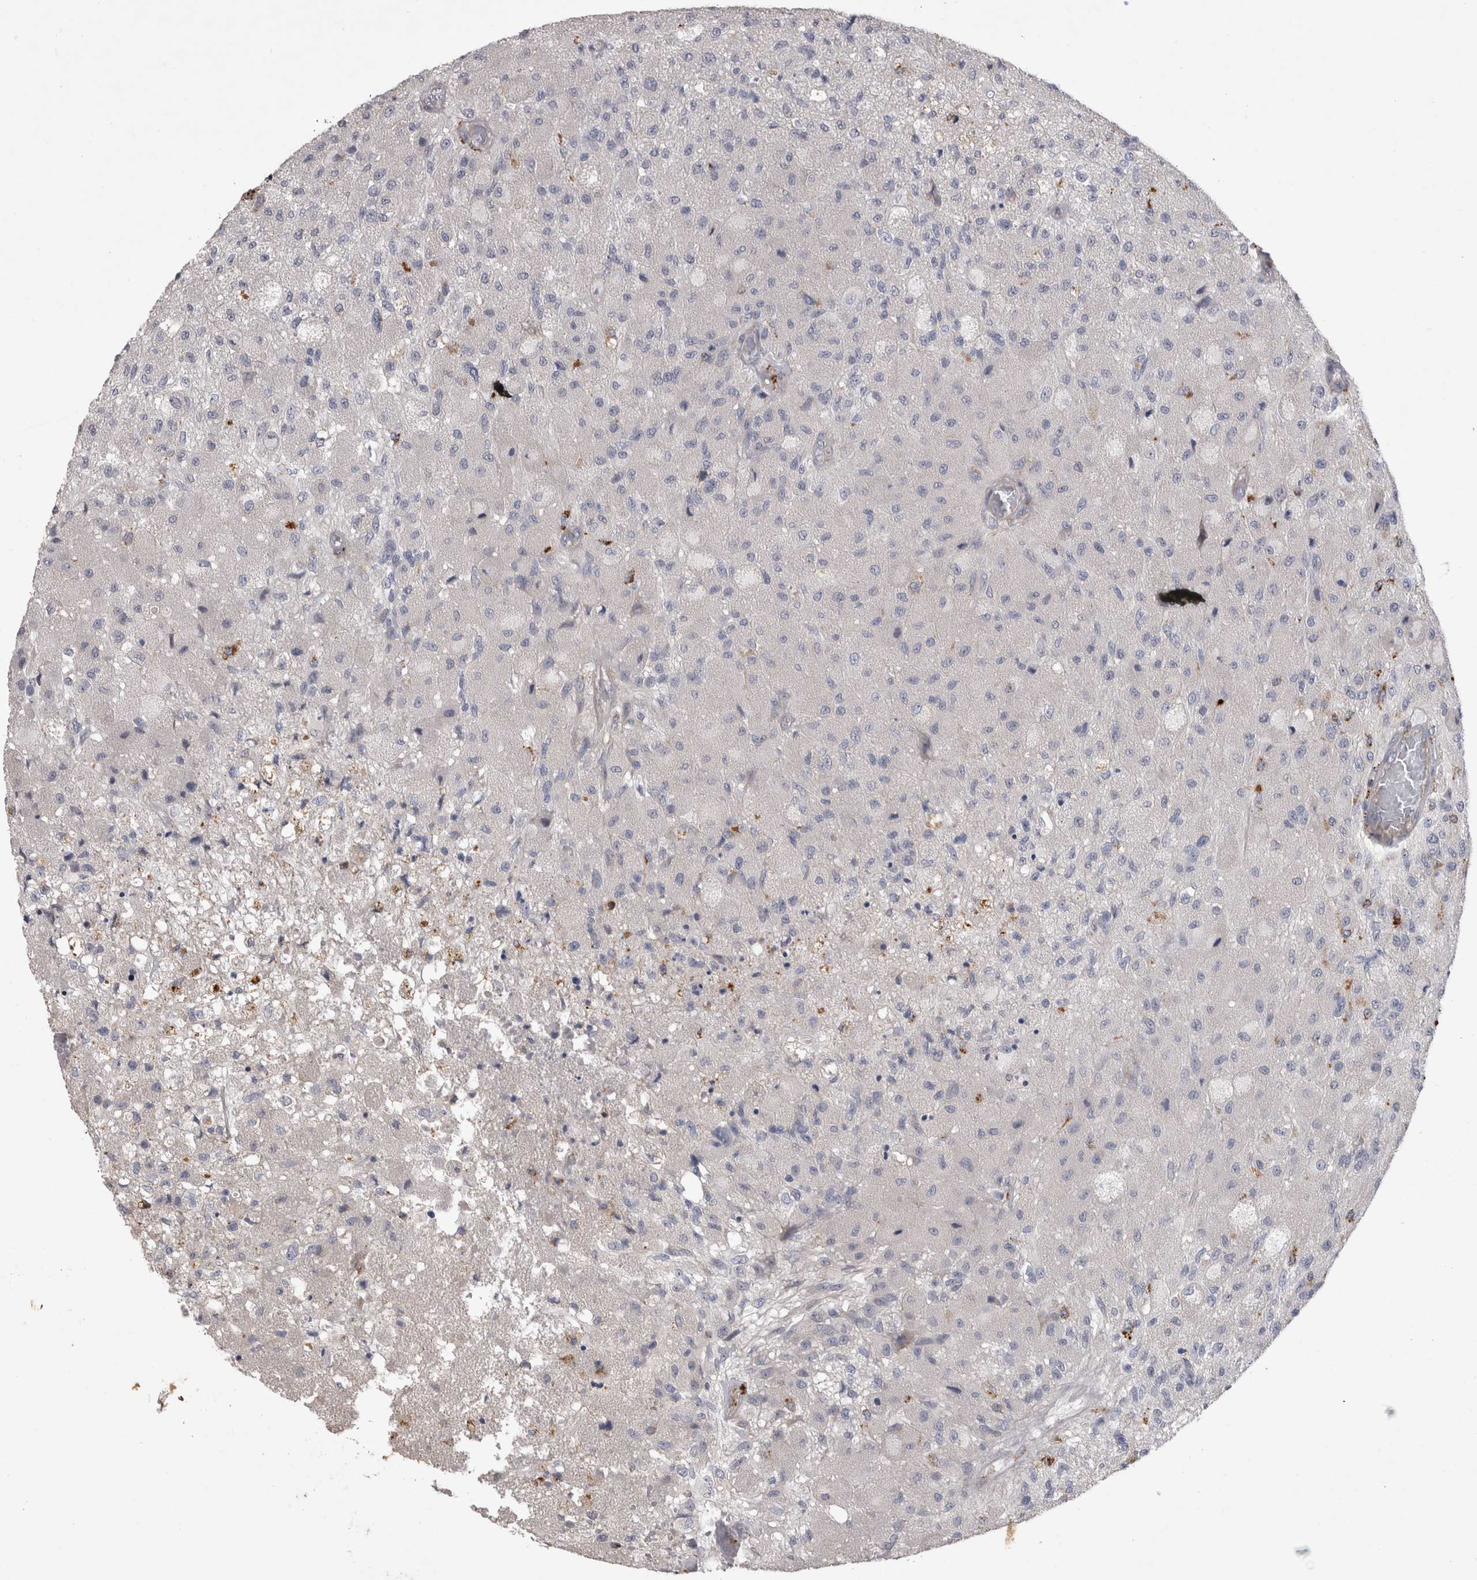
{"staining": {"intensity": "negative", "quantity": "none", "location": "none"}, "tissue": "glioma", "cell_type": "Tumor cells", "image_type": "cancer", "snomed": [{"axis": "morphology", "description": "Normal tissue, NOS"}, {"axis": "morphology", "description": "Glioma, malignant, High grade"}, {"axis": "topography", "description": "Cerebral cortex"}], "caption": "Immunohistochemistry (IHC) micrograph of neoplastic tissue: human high-grade glioma (malignant) stained with DAB (3,3'-diaminobenzidine) demonstrates no significant protein expression in tumor cells.", "gene": "CTBS", "patient": {"sex": "male", "age": 77}}